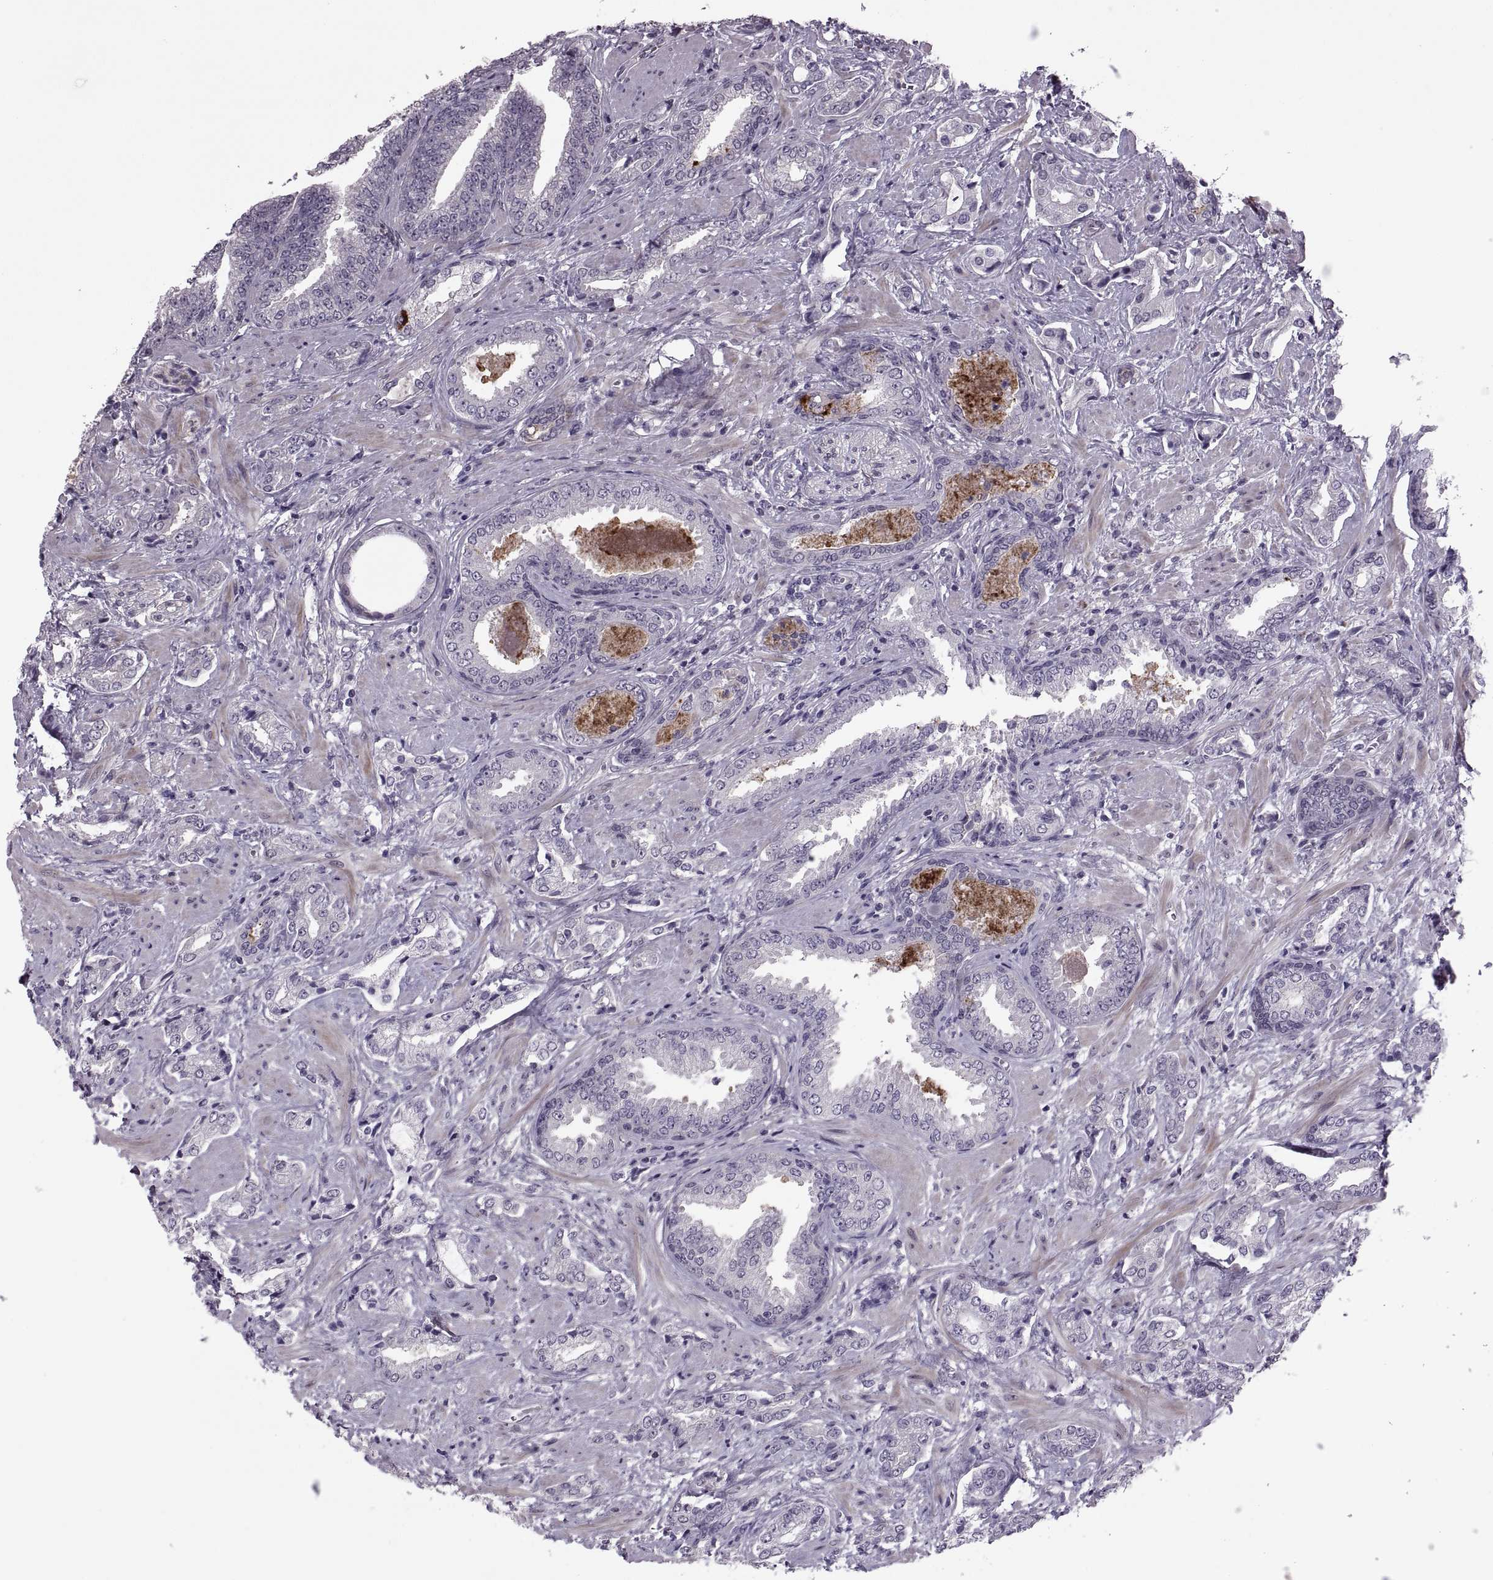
{"staining": {"intensity": "negative", "quantity": "none", "location": "none"}, "tissue": "prostate cancer", "cell_type": "Tumor cells", "image_type": "cancer", "snomed": [{"axis": "morphology", "description": "Adenocarcinoma, Low grade"}, {"axis": "topography", "description": "Prostate"}], "caption": "The IHC histopathology image has no significant expression in tumor cells of prostate cancer (low-grade adenocarcinoma) tissue. (IHC, brightfield microscopy, high magnification).", "gene": "ODF3", "patient": {"sex": "male", "age": 61}}